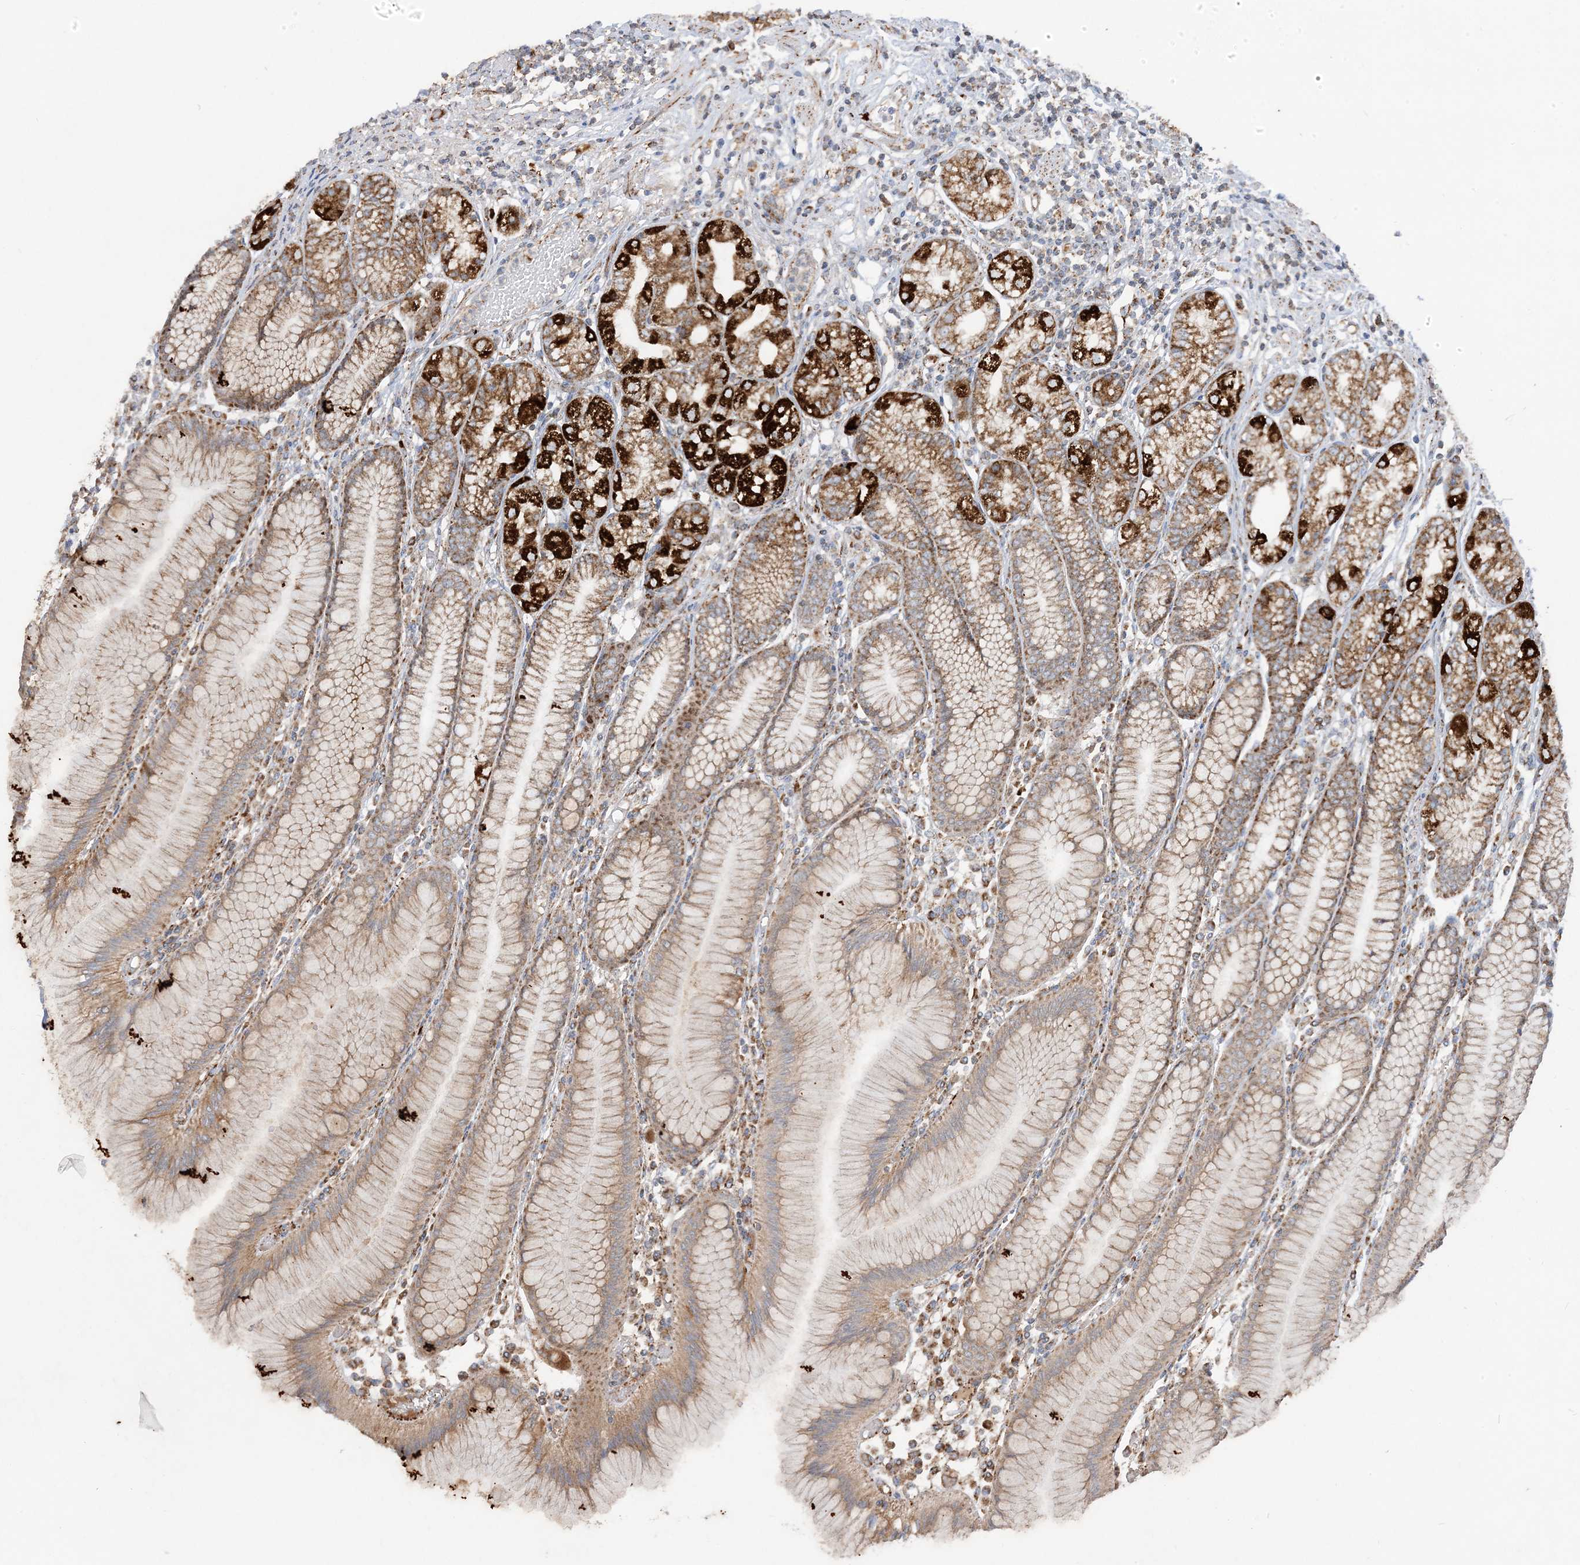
{"staining": {"intensity": "strong", "quantity": ">75%", "location": "cytoplasmic/membranous"}, "tissue": "stomach", "cell_type": "Glandular cells", "image_type": "normal", "snomed": [{"axis": "morphology", "description": "Normal tissue, NOS"}, {"axis": "topography", "description": "Stomach"}], "caption": "Immunohistochemistry (DAB (3,3'-diaminobenzidine)) staining of unremarkable stomach reveals strong cytoplasmic/membranous protein expression in approximately >75% of glandular cells. Nuclei are stained in blue.", "gene": "NDUFAF3", "patient": {"sex": "female", "age": 57}}